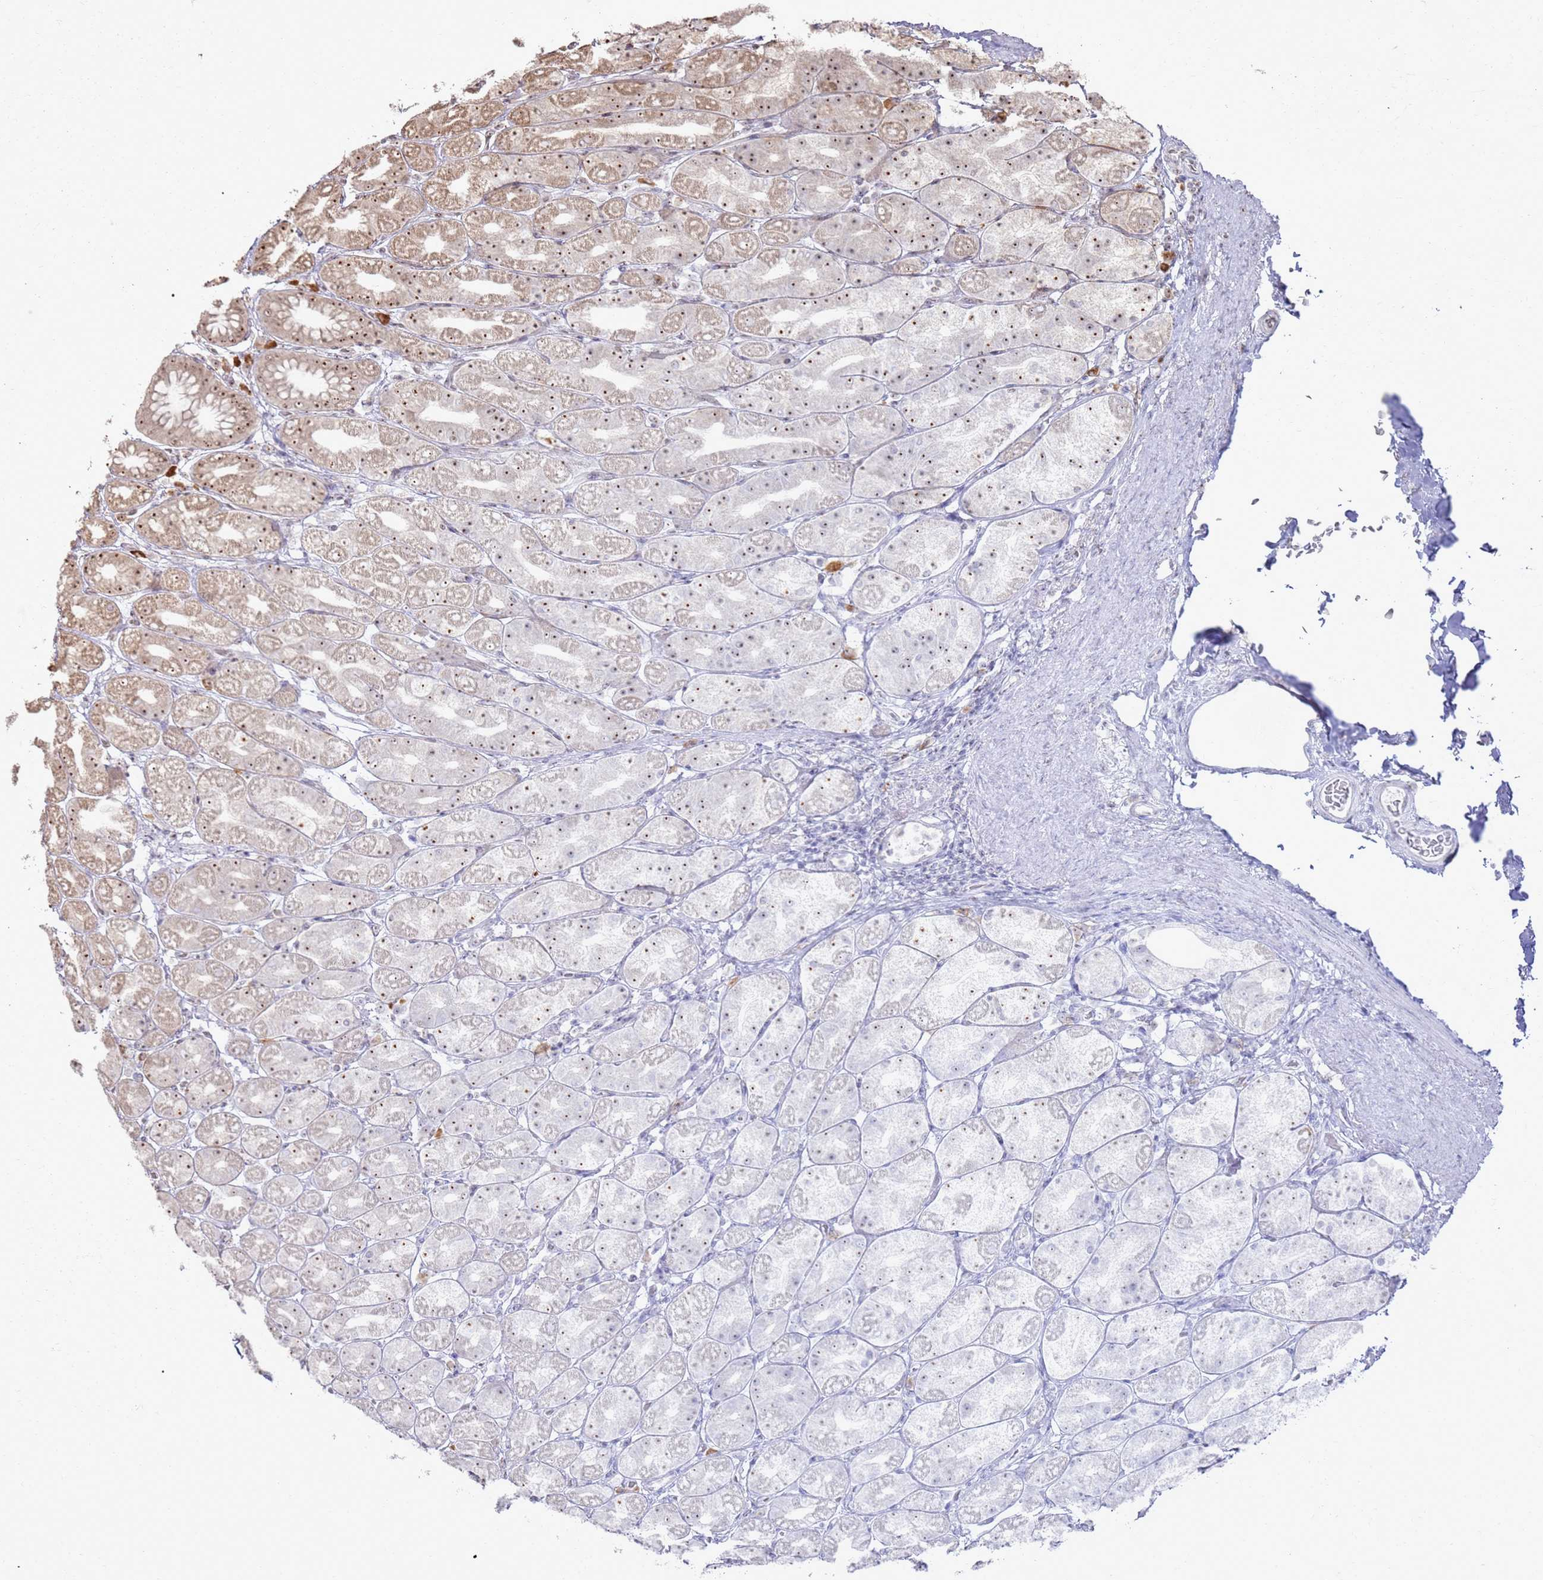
{"staining": {"intensity": "moderate", "quantity": "25%-75%", "location": "cytoplasmic/membranous,nuclear"}, "tissue": "stomach", "cell_type": "Glandular cells", "image_type": "normal", "snomed": [{"axis": "morphology", "description": "Normal tissue, NOS"}, {"axis": "topography", "description": "Stomach, upper"}], "caption": "Moderate cytoplasmic/membranous,nuclear staining is appreciated in approximately 25%-75% of glandular cells in normal stomach.", "gene": "UTP11", "patient": {"sex": "male", "age": 68}}